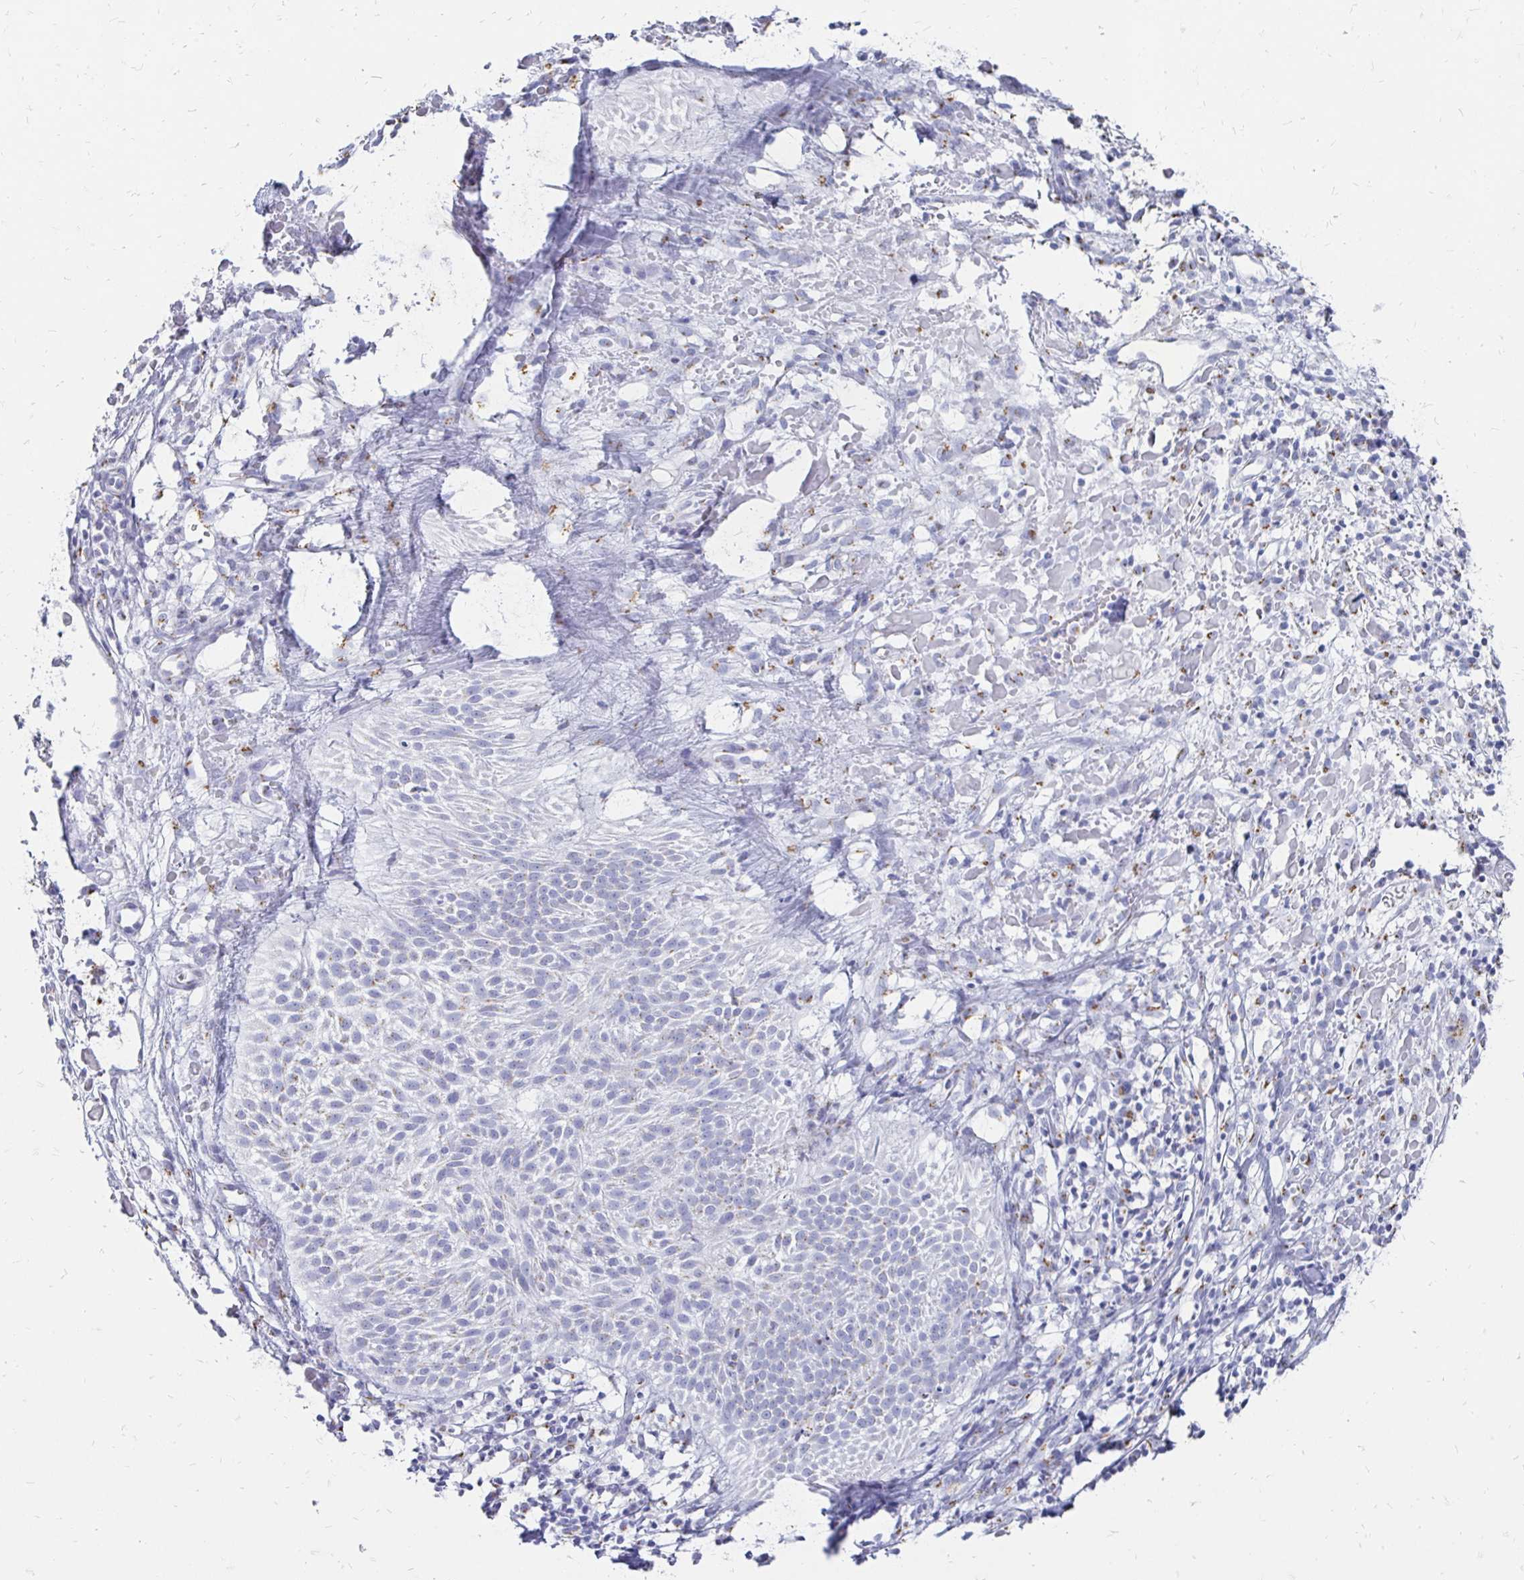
{"staining": {"intensity": "negative", "quantity": "none", "location": "none"}, "tissue": "skin cancer", "cell_type": "Tumor cells", "image_type": "cancer", "snomed": [{"axis": "morphology", "description": "Basal cell carcinoma"}, {"axis": "topography", "description": "Skin"}], "caption": "A histopathology image of basal cell carcinoma (skin) stained for a protein reveals no brown staining in tumor cells. (Brightfield microscopy of DAB (3,3'-diaminobenzidine) immunohistochemistry at high magnification).", "gene": "PAGE4", "patient": {"sex": "female", "age": 78}}